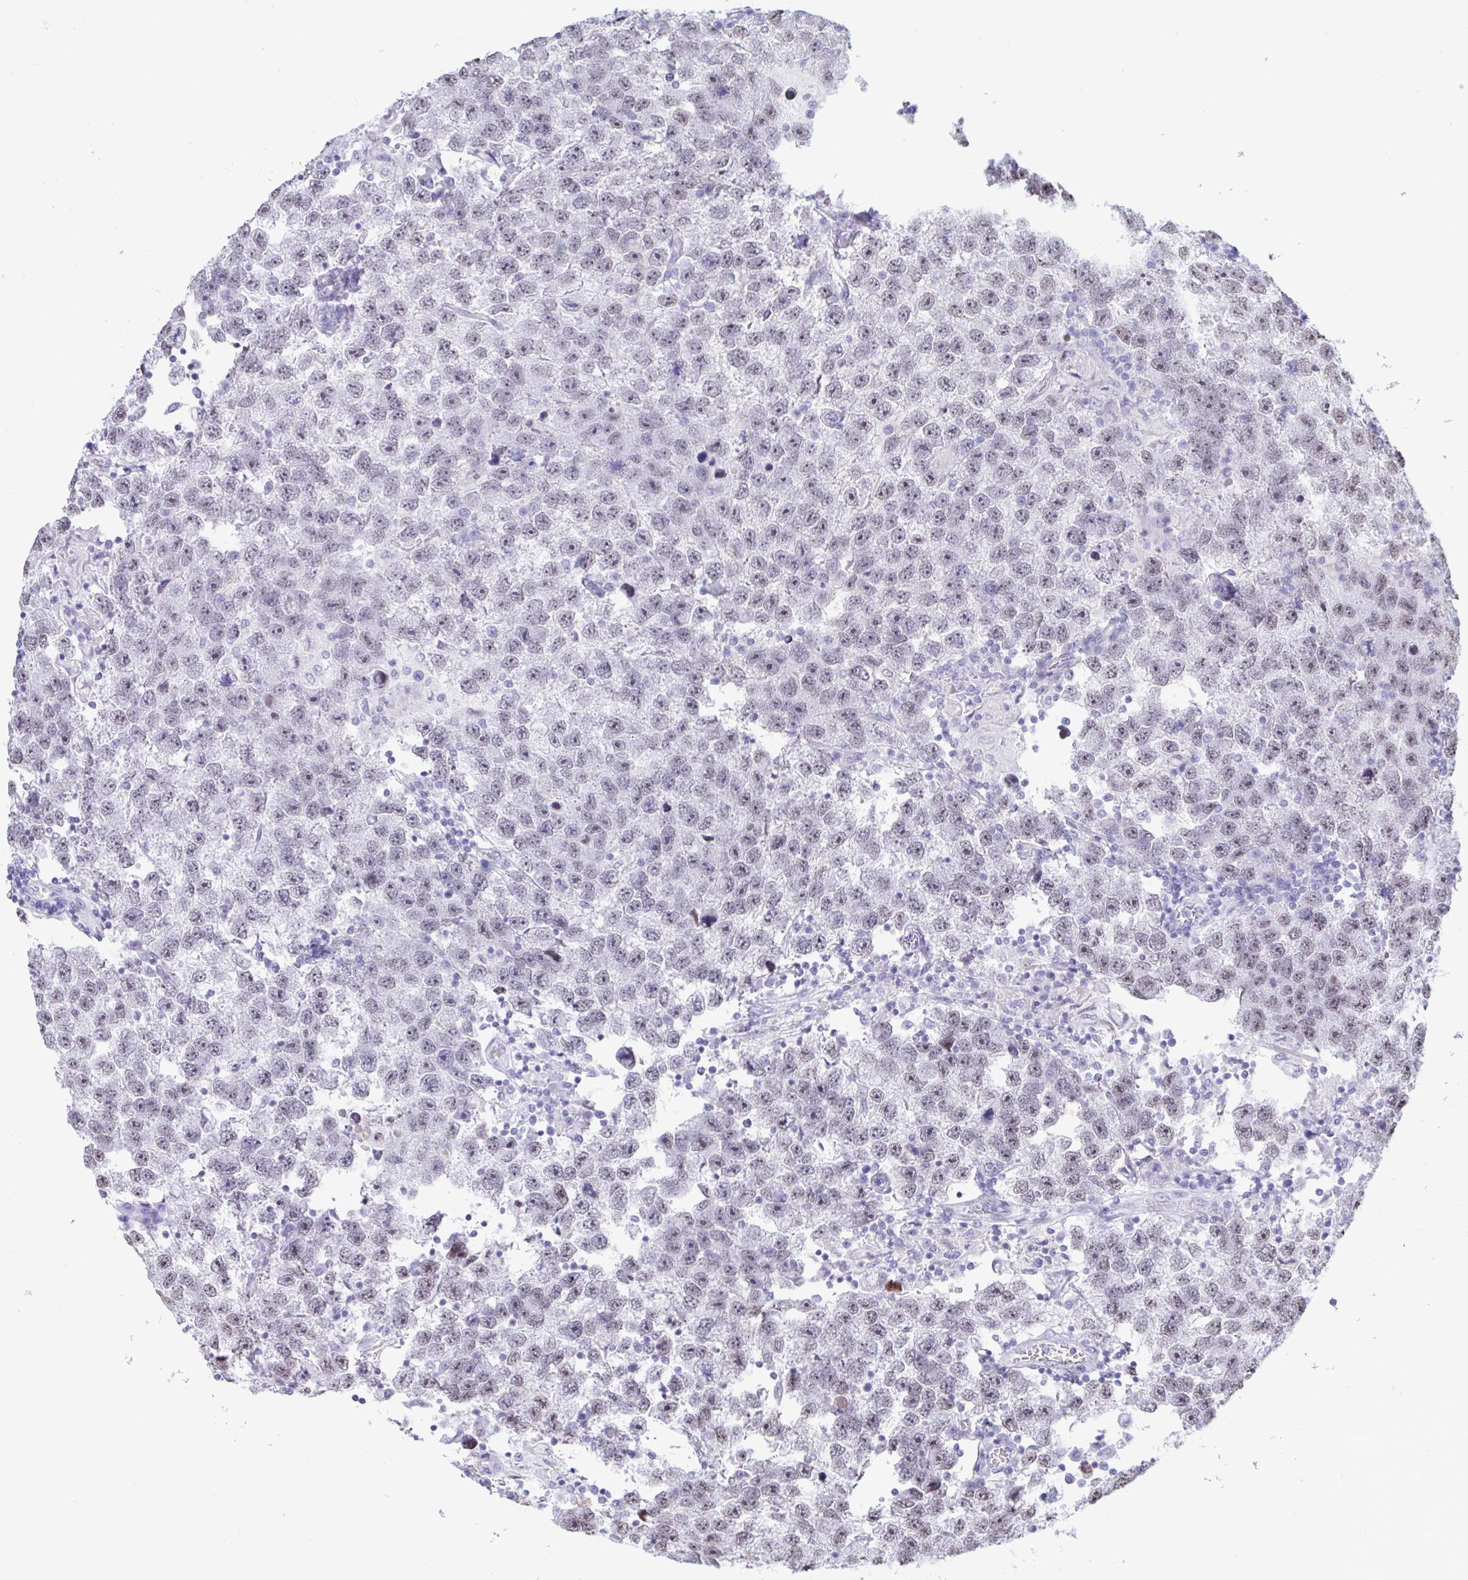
{"staining": {"intensity": "weak", "quantity": "25%-75%", "location": "nuclear"}, "tissue": "testis cancer", "cell_type": "Tumor cells", "image_type": "cancer", "snomed": [{"axis": "morphology", "description": "Seminoma, NOS"}, {"axis": "topography", "description": "Testis"}], "caption": "Immunohistochemical staining of testis cancer (seminoma) demonstrates weak nuclear protein positivity in about 25%-75% of tumor cells.", "gene": "MSMB", "patient": {"sex": "male", "age": 26}}